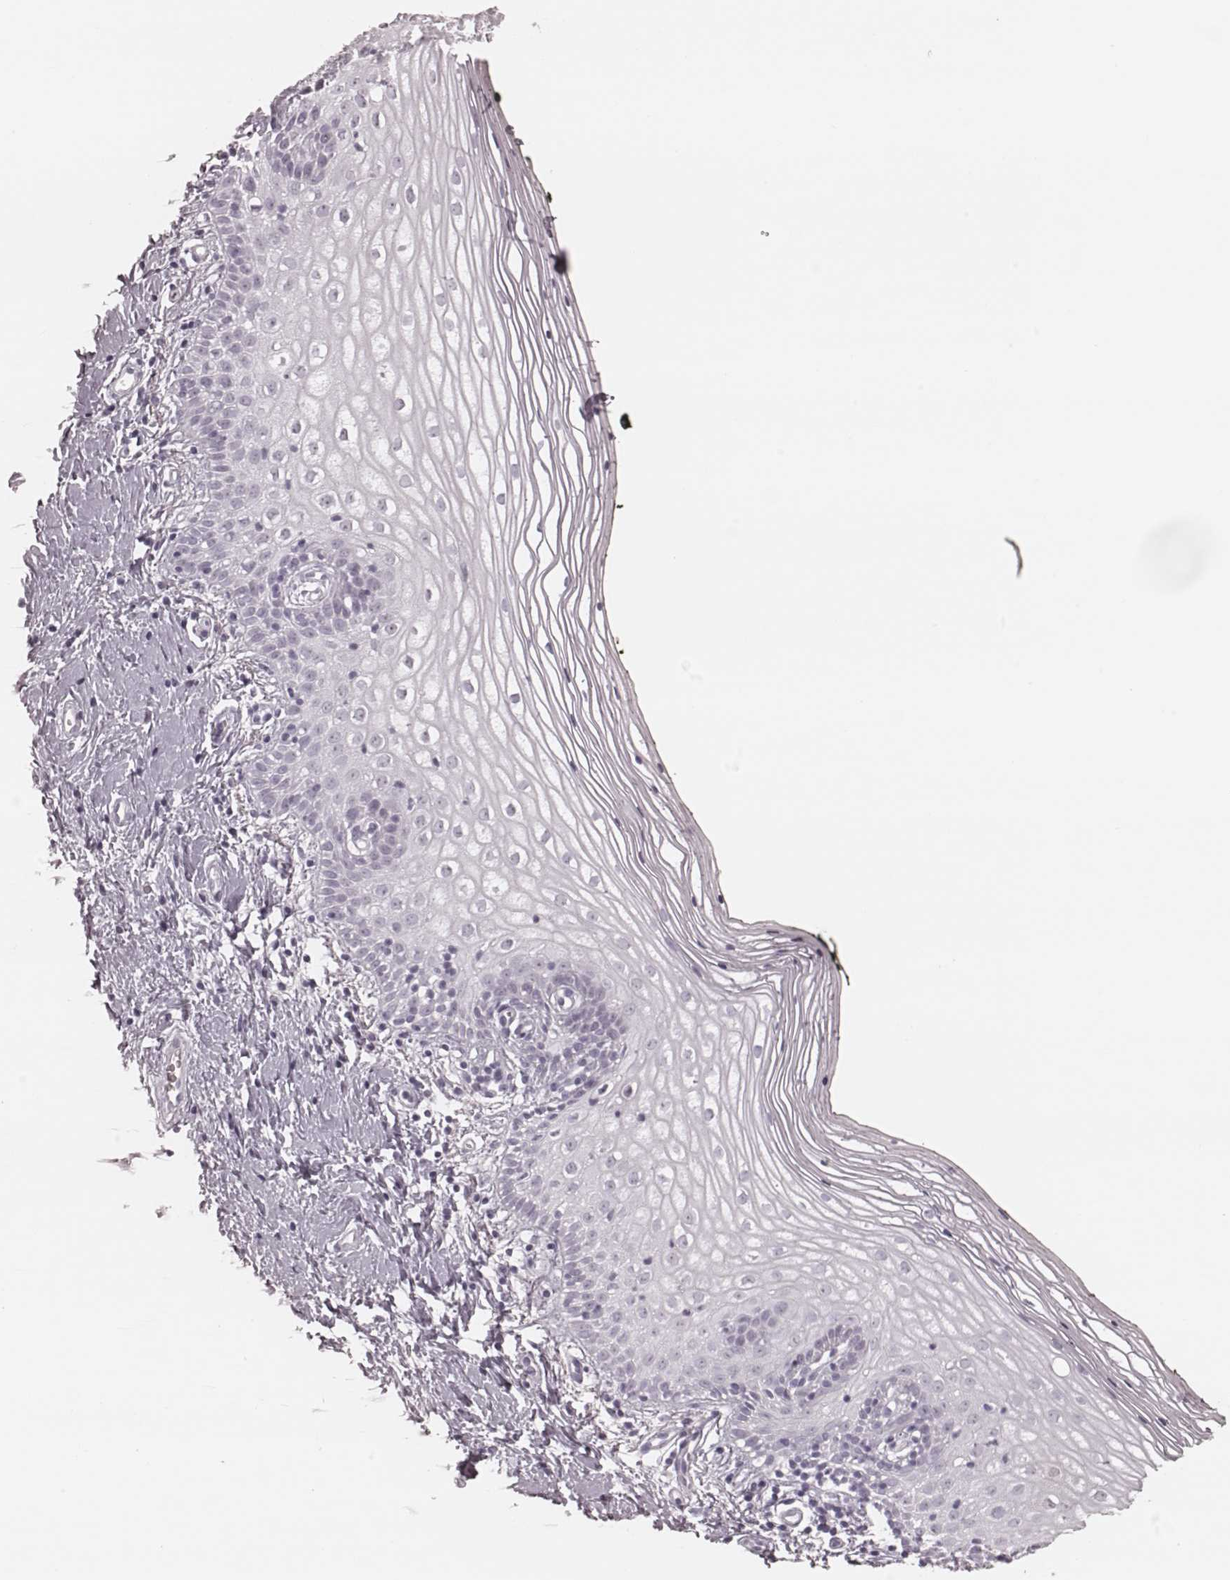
{"staining": {"intensity": "negative", "quantity": "none", "location": "none"}, "tissue": "vagina", "cell_type": "Squamous epithelial cells", "image_type": "normal", "snomed": [{"axis": "morphology", "description": "Normal tissue, NOS"}, {"axis": "topography", "description": "Vagina"}], "caption": "Human vagina stained for a protein using IHC displays no positivity in squamous epithelial cells.", "gene": "KRT74", "patient": {"sex": "female", "age": 47}}